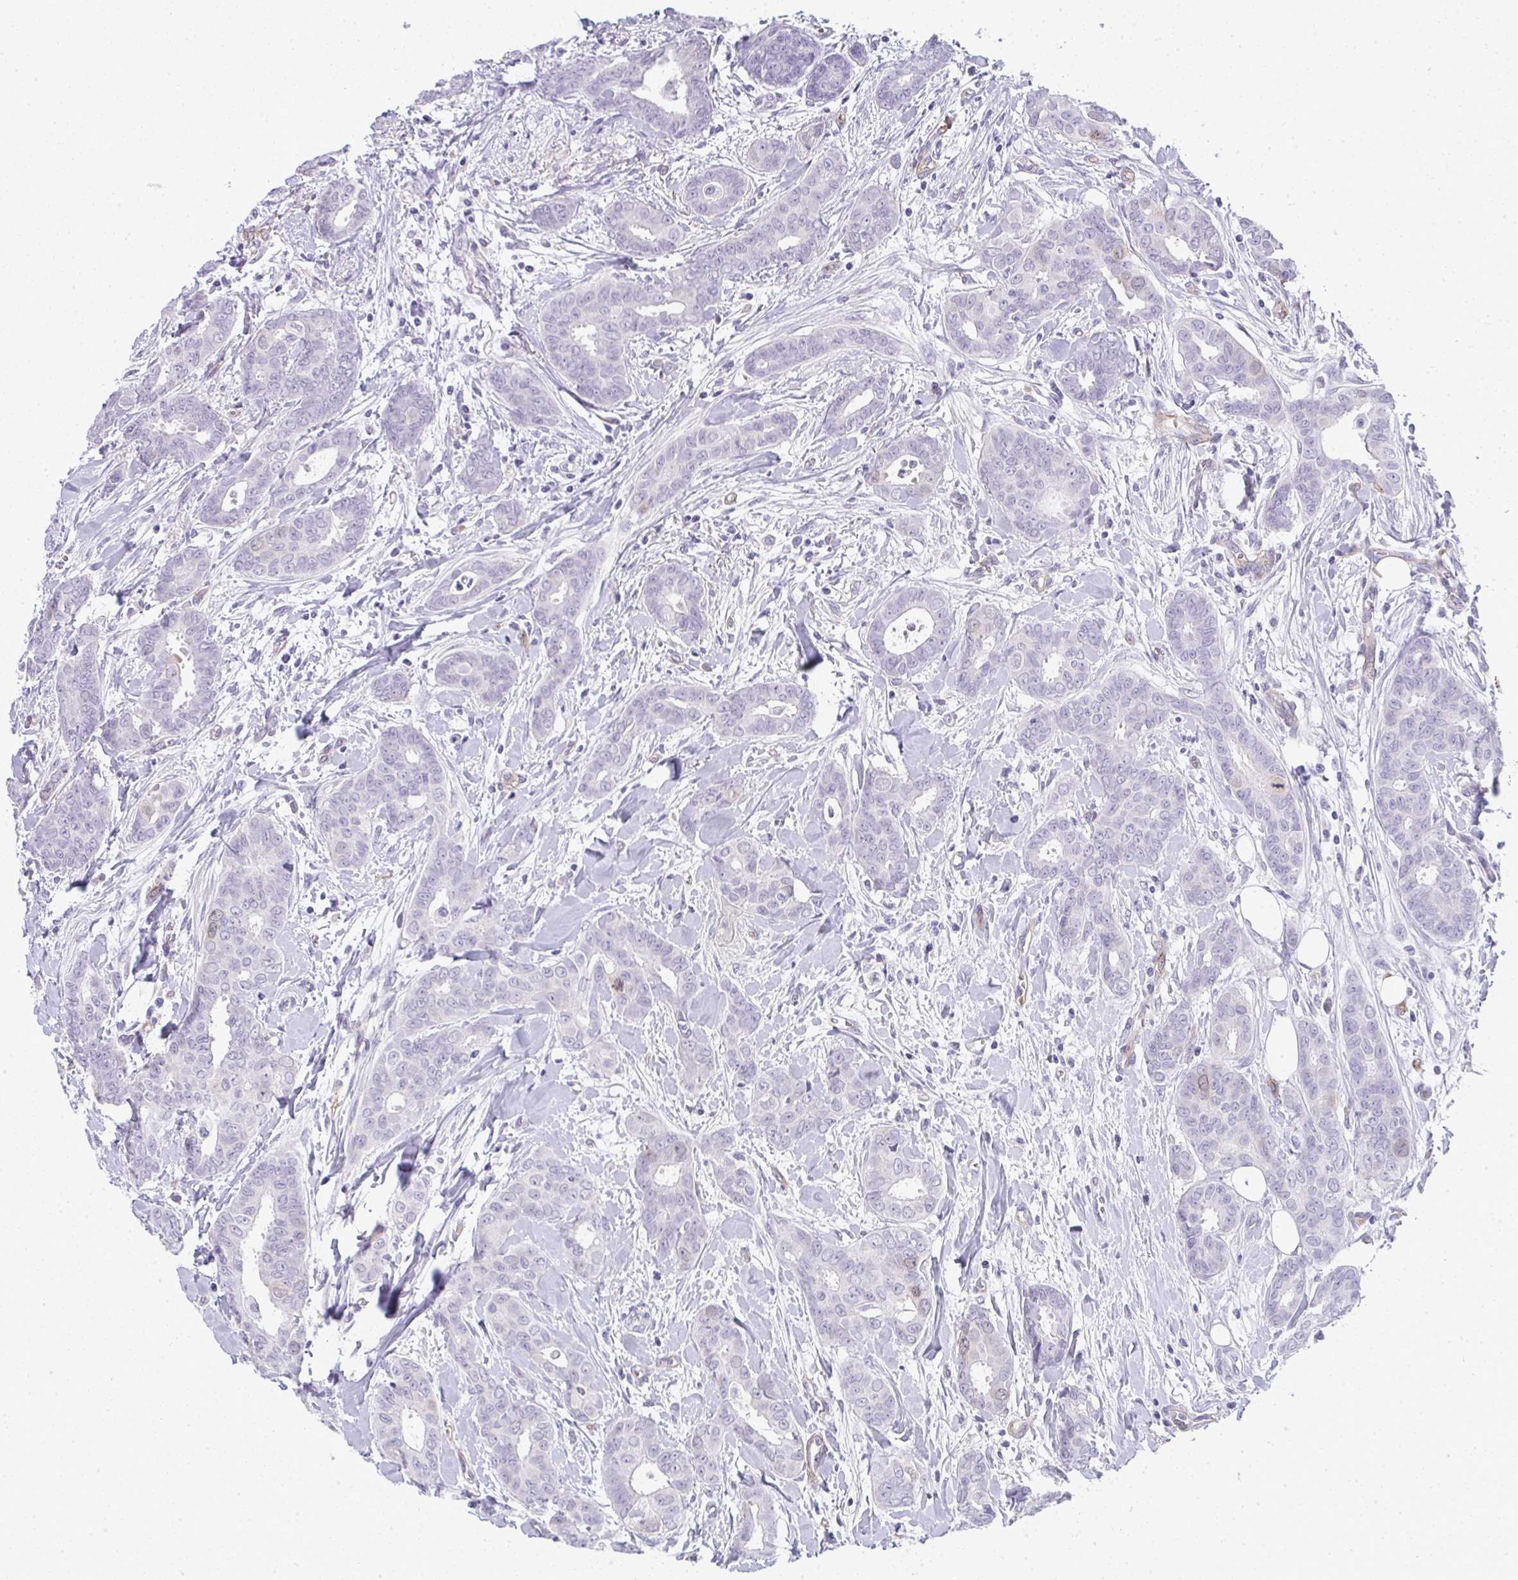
{"staining": {"intensity": "negative", "quantity": "none", "location": "none"}, "tissue": "breast cancer", "cell_type": "Tumor cells", "image_type": "cancer", "snomed": [{"axis": "morphology", "description": "Duct carcinoma"}, {"axis": "topography", "description": "Breast"}], "caption": "Immunohistochemistry photomicrograph of neoplastic tissue: human breast cancer (infiltrating ductal carcinoma) stained with DAB exhibits no significant protein staining in tumor cells.", "gene": "UBE2S", "patient": {"sex": "female", "age": 45}}